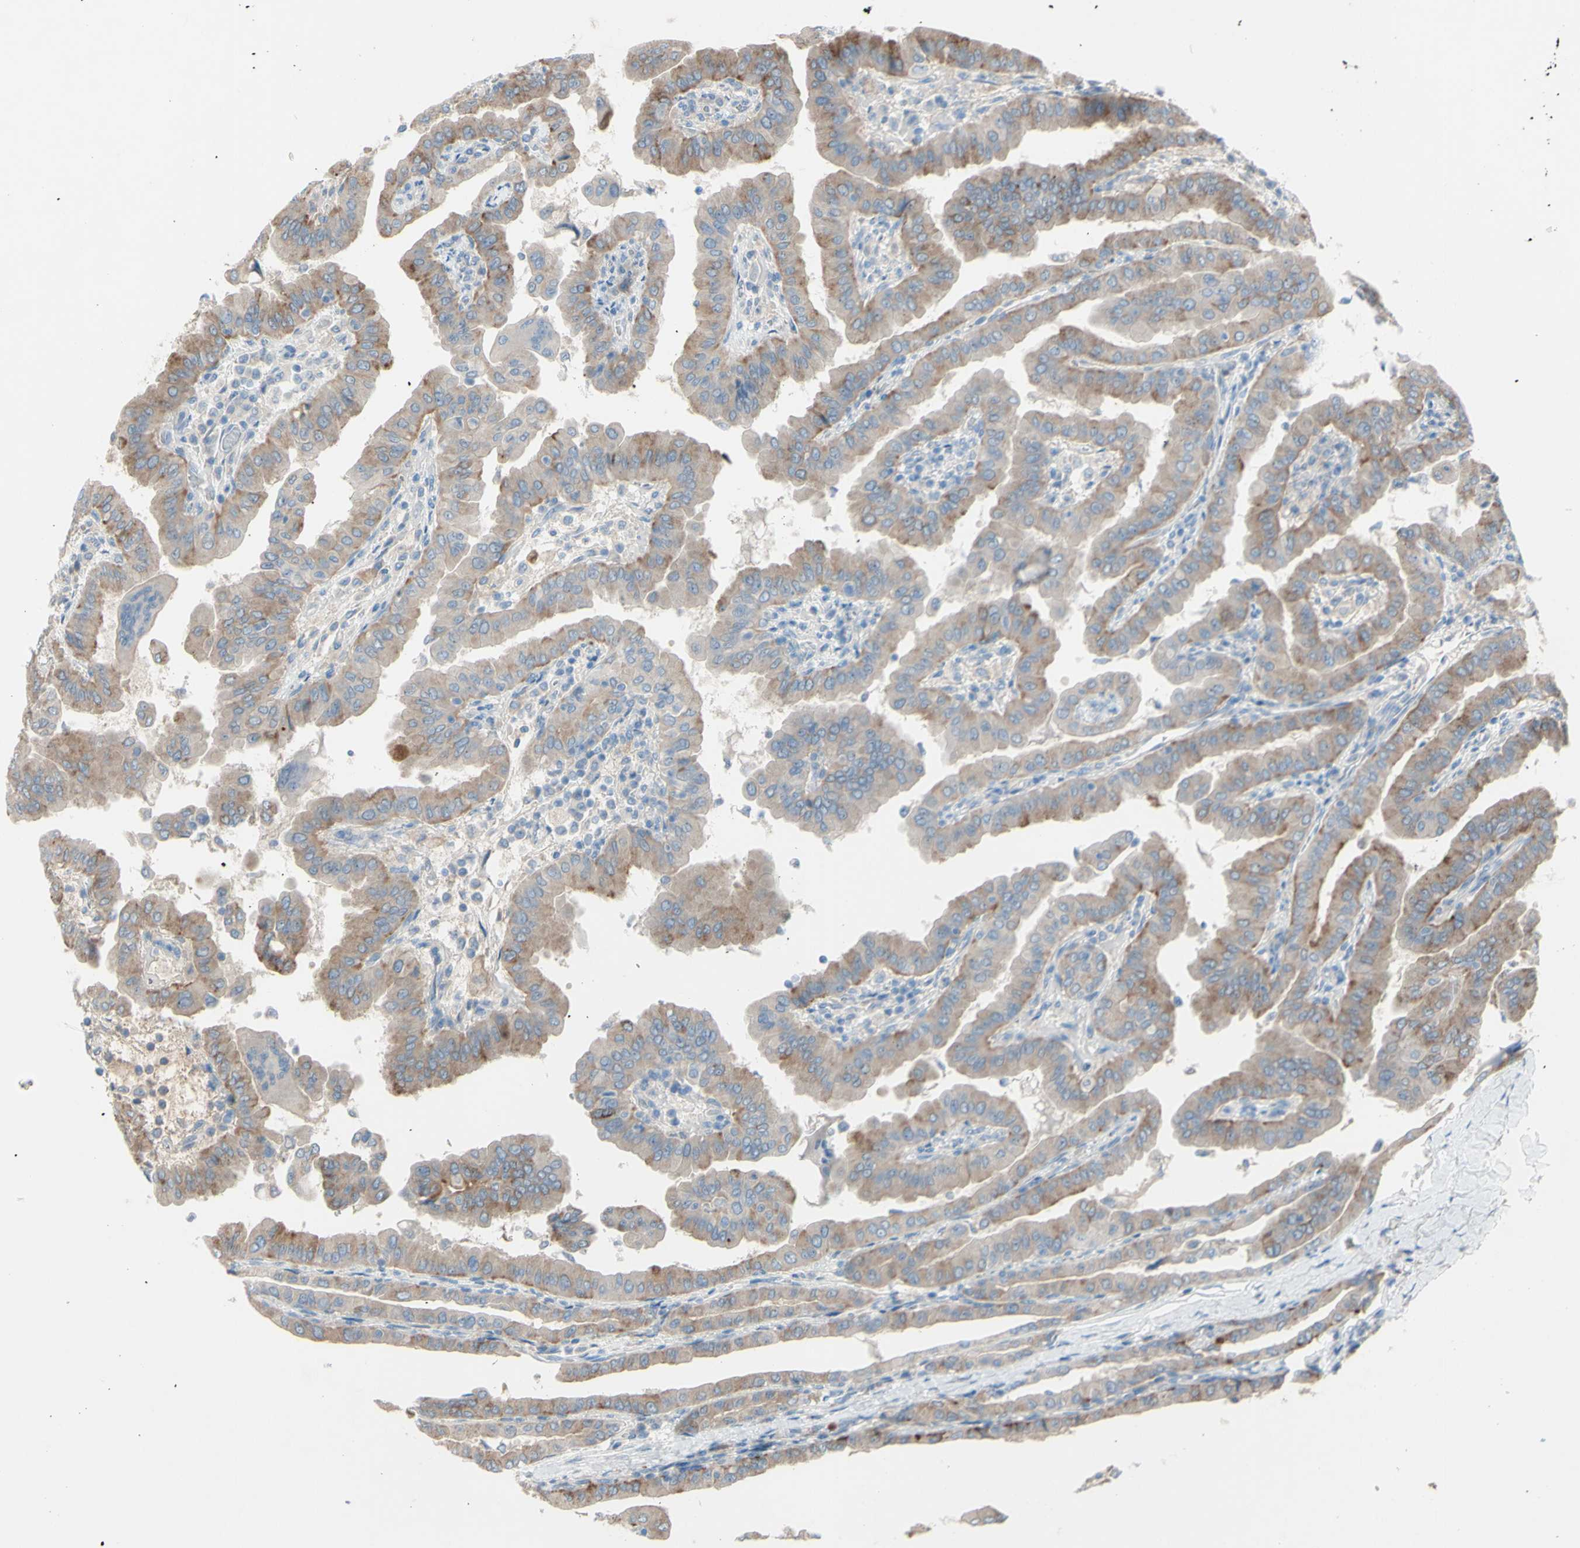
{"staining": {"intensity": "weak", "quantity": ">75%", "location": "cytoplasmic/membranous"}, "tissue": "thyroid cancer", "cell_type": "Tumor cells", "image_type": "cancer", "snomed": [{"axis": "morphology", "description": "Papillary adenocarcinoma, NOS"}, {"axis": "topography", "description": "Thyroid gland"}], "caption": "Thyroid cancer (papillary adenocarcinoma) stained with a brown dye exhibits weak cytoplasmic/membranous positive positivity in about >75% of tumor cells.", "gene": "ATRN", "patient": {"sex": "male", "age": 33}}